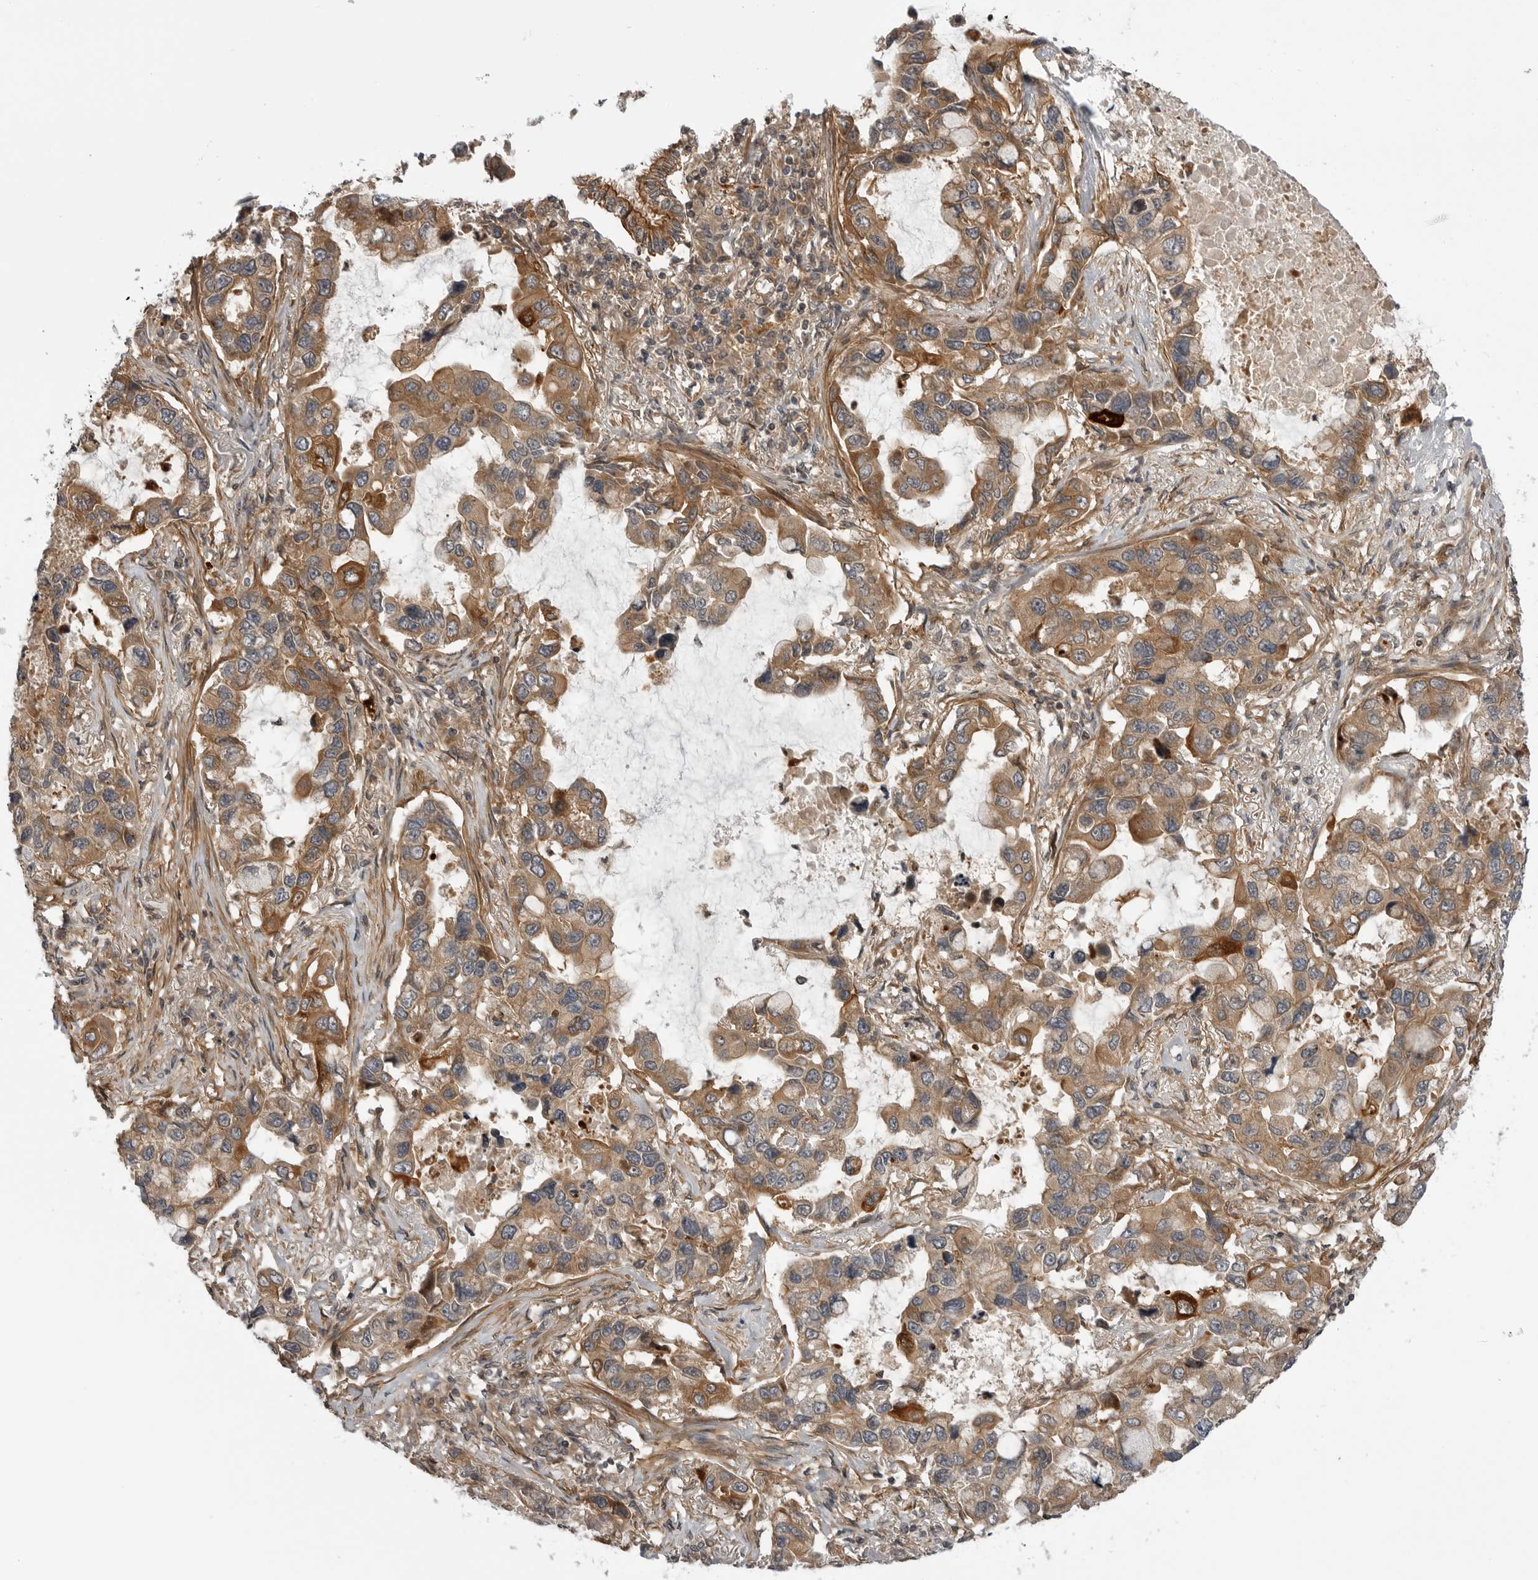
{"staining": {"intensity": "moderate", "quantity": ">75%", "location": "cytoplasmic/membranous"}, "tissue": "lung cancer", "cell_type": "Tumor cells", "image_type": "cancer", "snomed": [{"axis": "morphology", "description": "Adenocarcinoma, NOS"}, {"axis": "topography", "description": "Lung"}], "caption": "A high-resolution histopathology image shows immunohistochemistry staining of adenocarcinoma (lung), which exhibits moderate cytoplasmic/membranous positivity in approximately >75% of tumor cells. Immunohistochemistry stains the protein in brown and the nuclei are stained blue.", "gene": "LRRC45", "patient": {"sex": "male", "age": 64}}